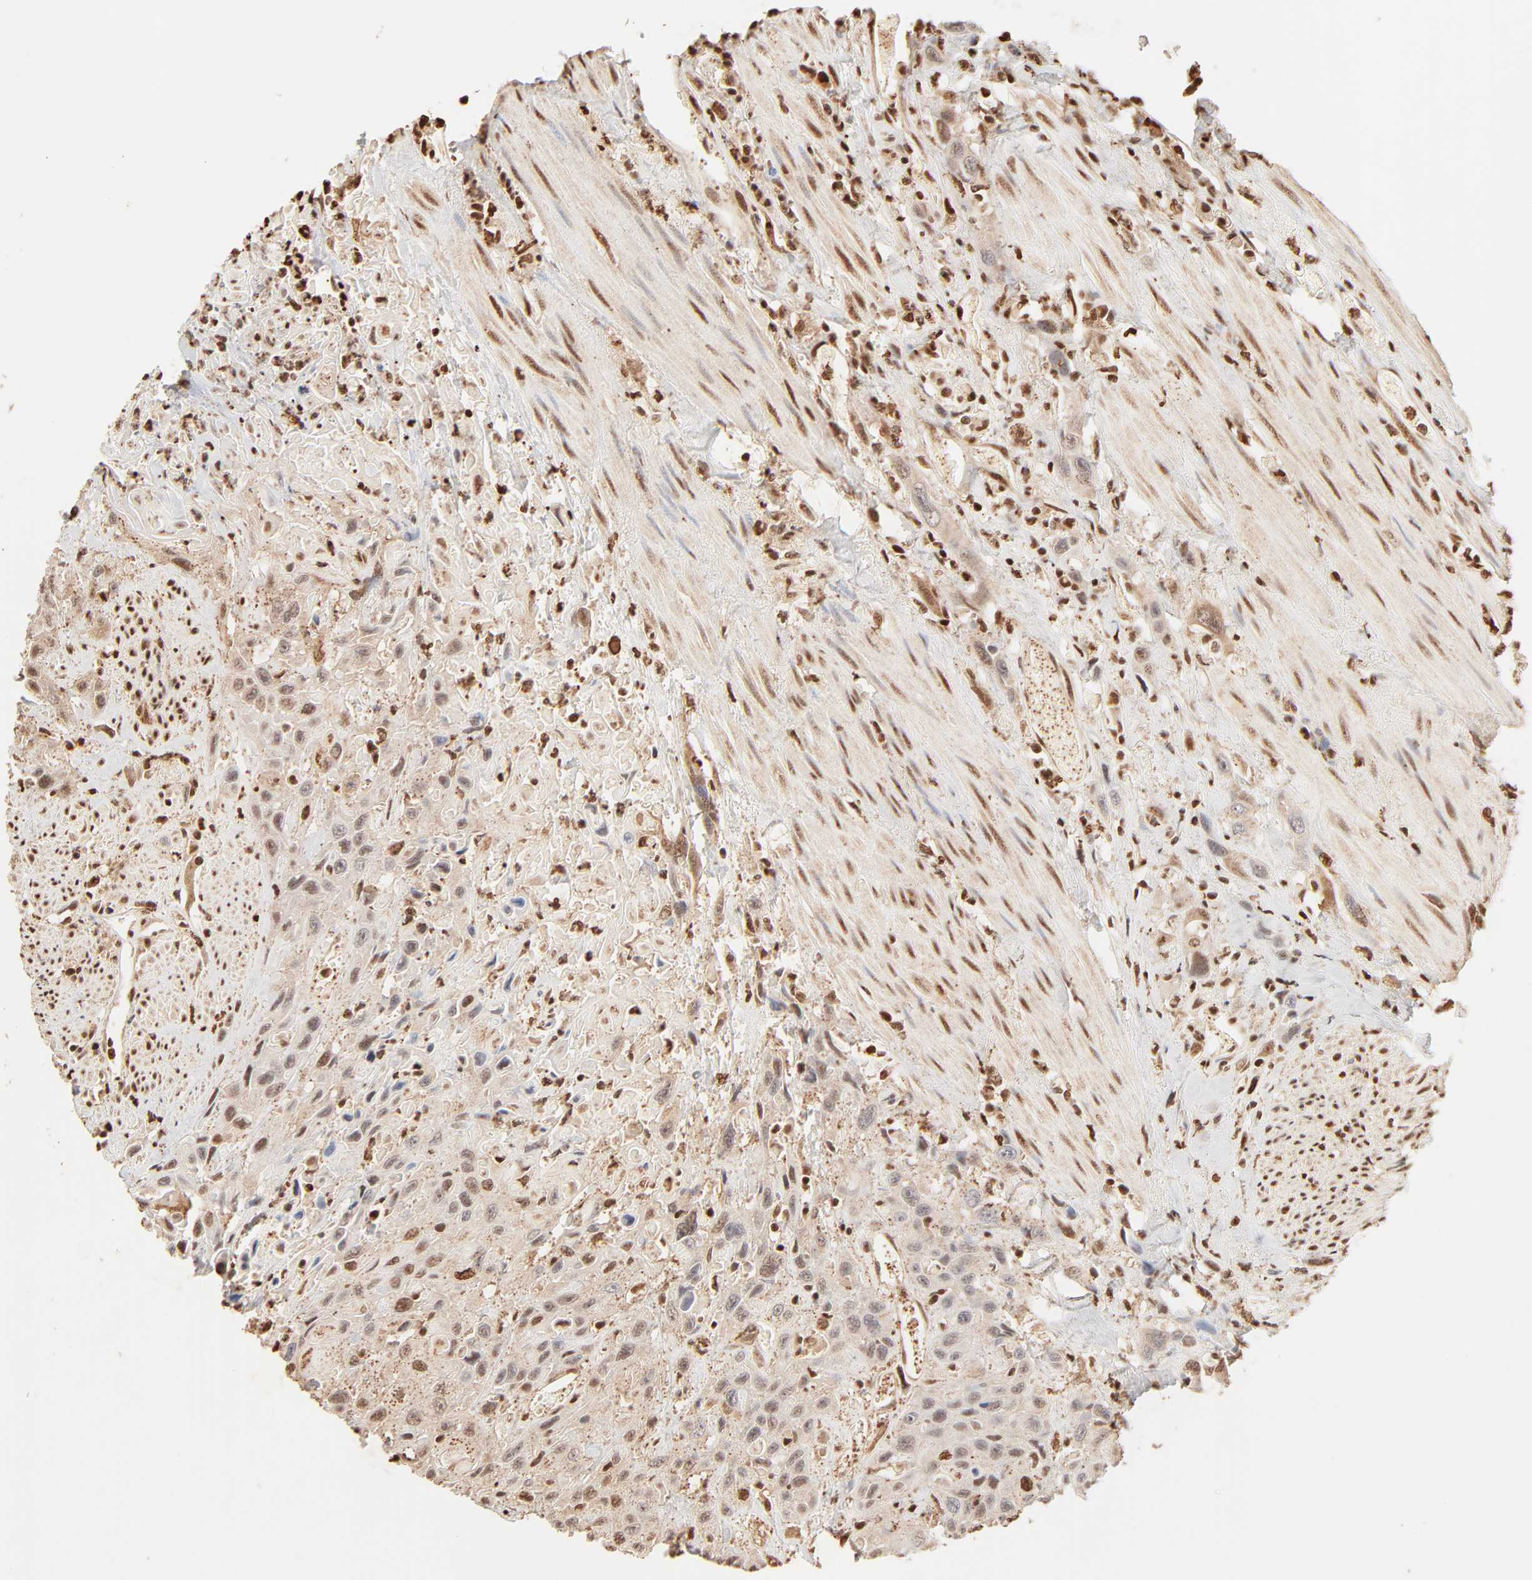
{"staining": {"intensity": "weak", "quantity": "25%-75%", "location": "cytoplasmic/membranous,nuclear"}, "tissue": "urothelial cancer", "cell_type": "Tumor cells", "image_type": "cancer", "snomed": [{"axis": "morphology", "description": "Urothelial carcinoma, High grade"}, {"axis": "topography", "description": "Urinary bladder"}], "caption": "Immunohistochemistry of urothelial cancer shows low levels of weak cytoplasmic/membranous and nuclear positivity in approximately 25%-75% of tumor cells.", "gene": "FAM50A", "patient": {"sex": "female", "age": 84}}